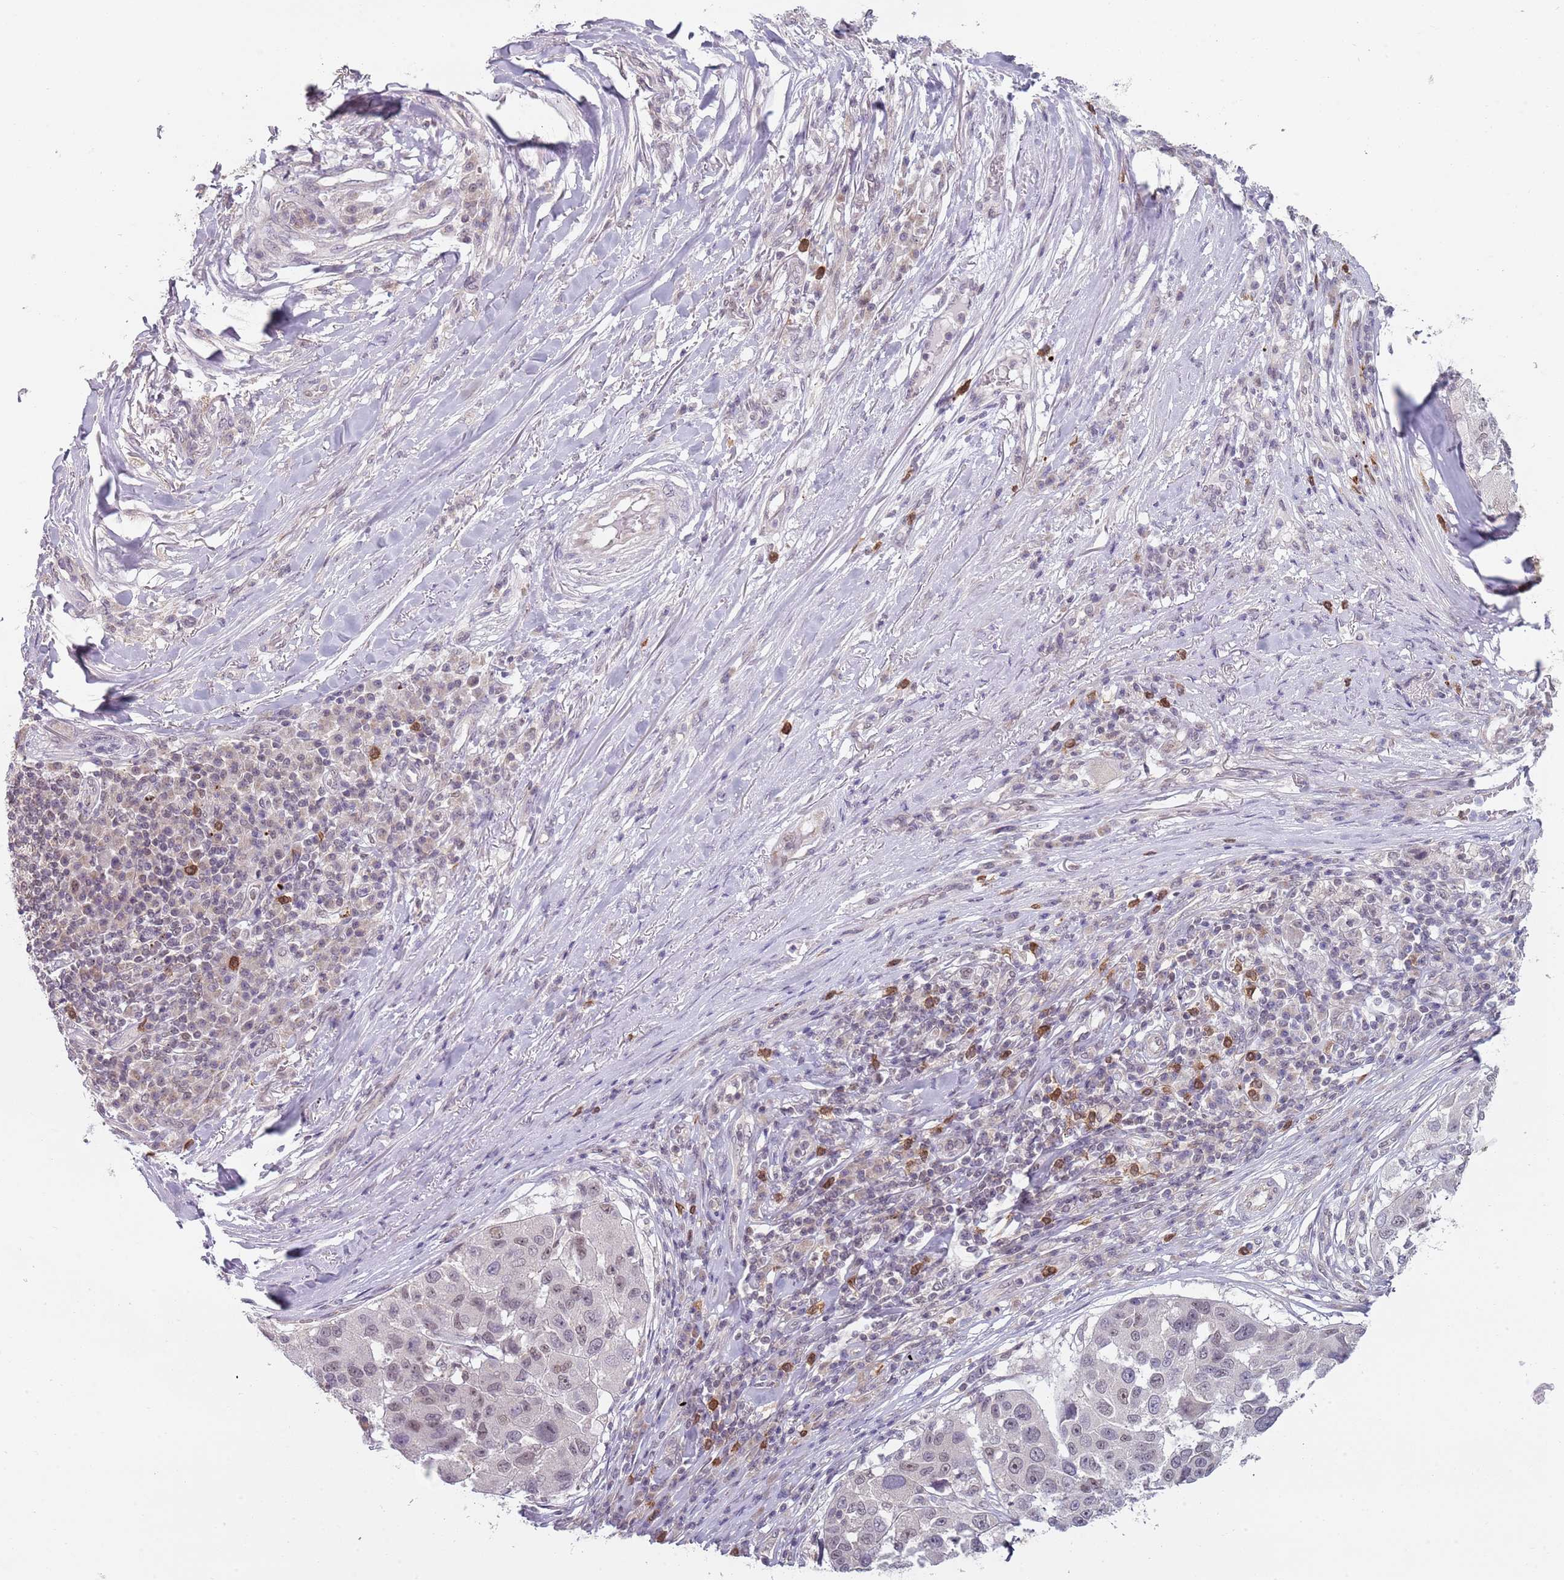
{"staining": {"intensity": "weak", "quantity": "25%-75%", "location": "nuclear"}, "tissue": "melanoma", "cell_type": "Tumor cells", "image_type": "cancer", "snomed": [{"axis": "morphology", "description": "Malignant melanoma, NOS"}, {"axis": "topography", "description": "Skin"}], "caption": "Tumor cells display weak nuclear positivity in approximately 25%-75% of cells in melanoma. The staining was performed using DAB to visualize the protein expression in brown, while the nuclei were stained in blue with hematoxylin (Magnification: 20x).", "gene": "SMARCAL1", "patient": {"sex": "female", "age": 66}}